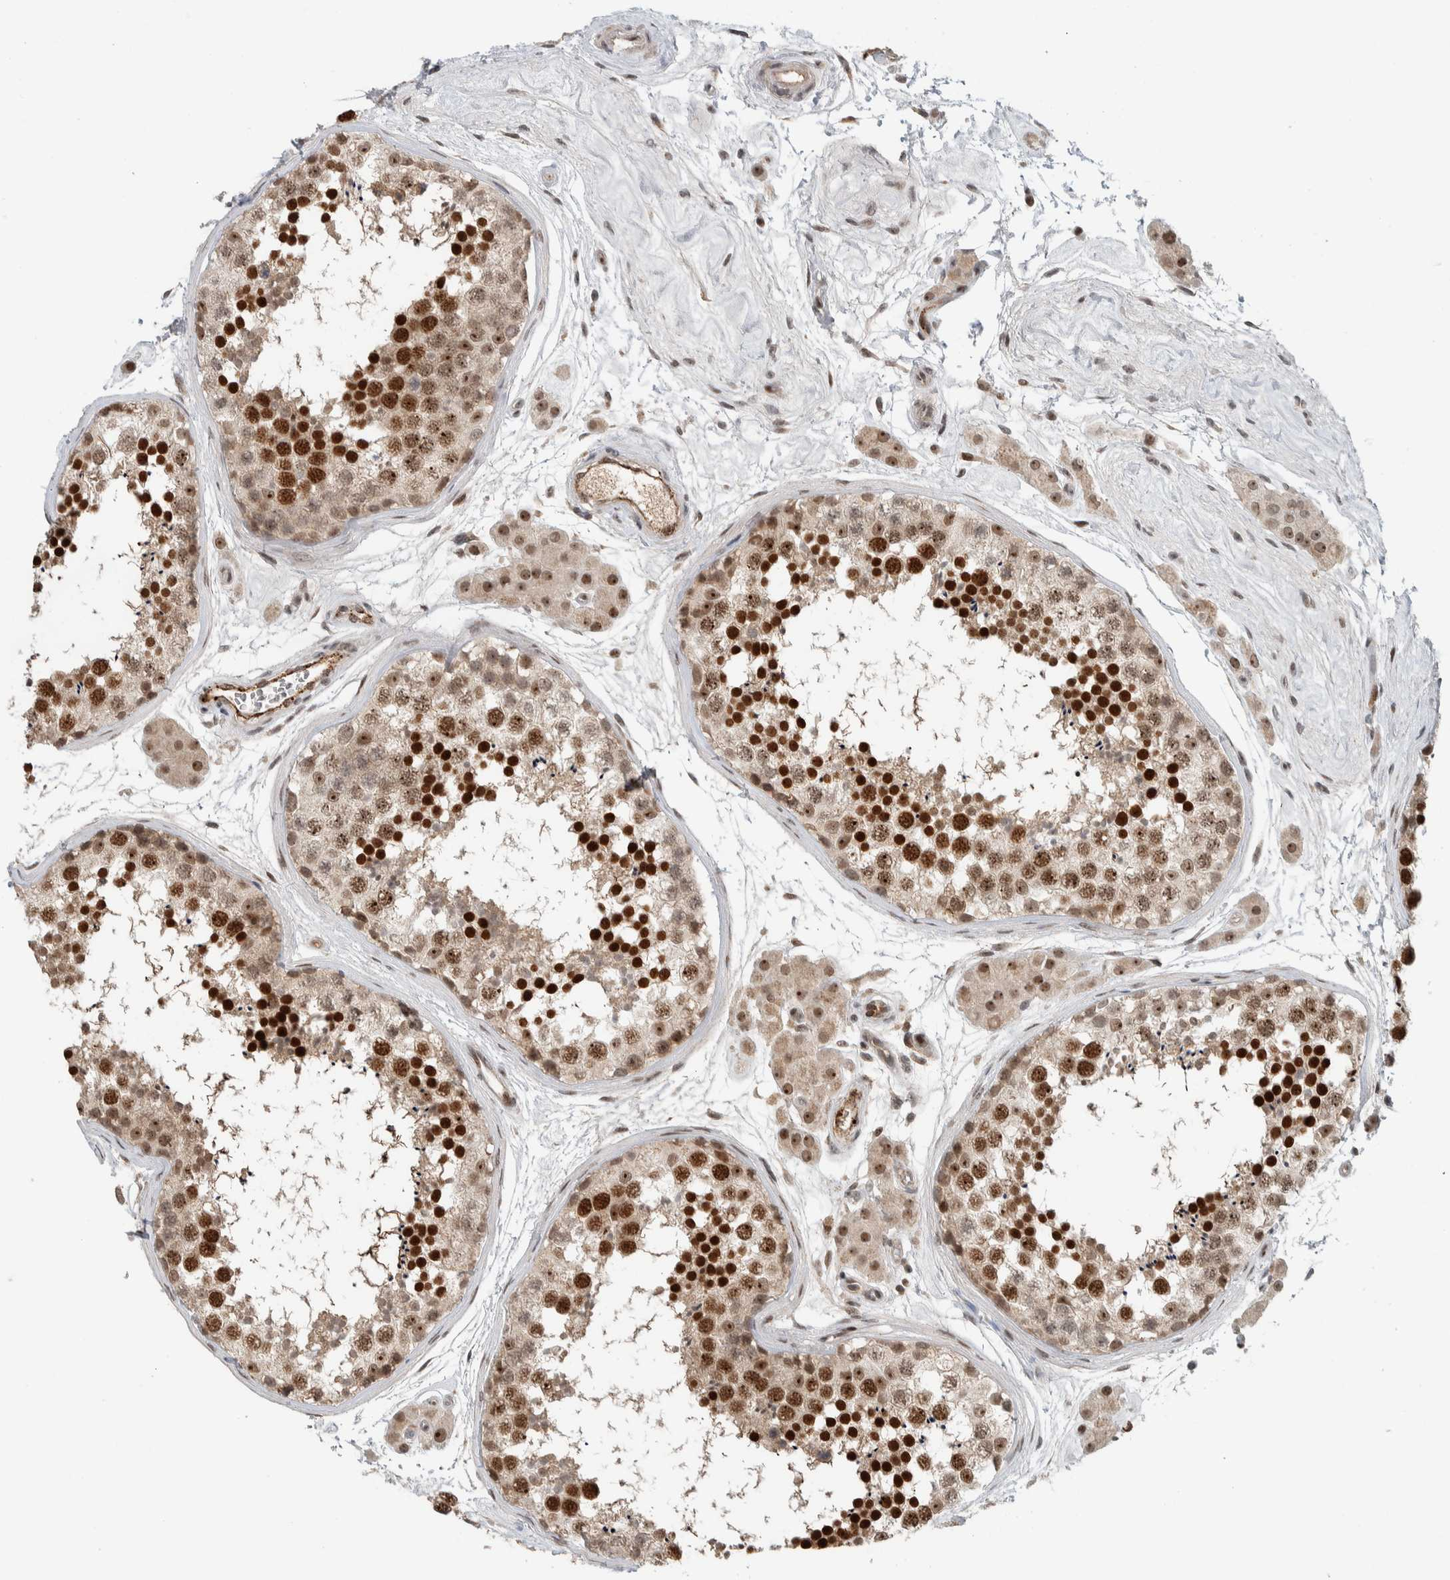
{"staining": {"intensity": "strong", "quantity": "25%-75%", "location": "nuclear"}, "tissue": "testis", "cell_type": "Cells in seminiferous ducts", "image_type": "normal", "snomed": [{"axis": "morphology", "description": "Normal tissue, NOS"}, {"axis": "topography", "description": "Testis"}], "caption": "Unremarkable testis displays strong nuclear positivity in approximately 25%-75% of cells in seminiferous ducts (Brightfield microscopy of DAB IHC at high magnification)..", "gene": "ZFP91", "patient": {"sex": "male", "age": 56}}